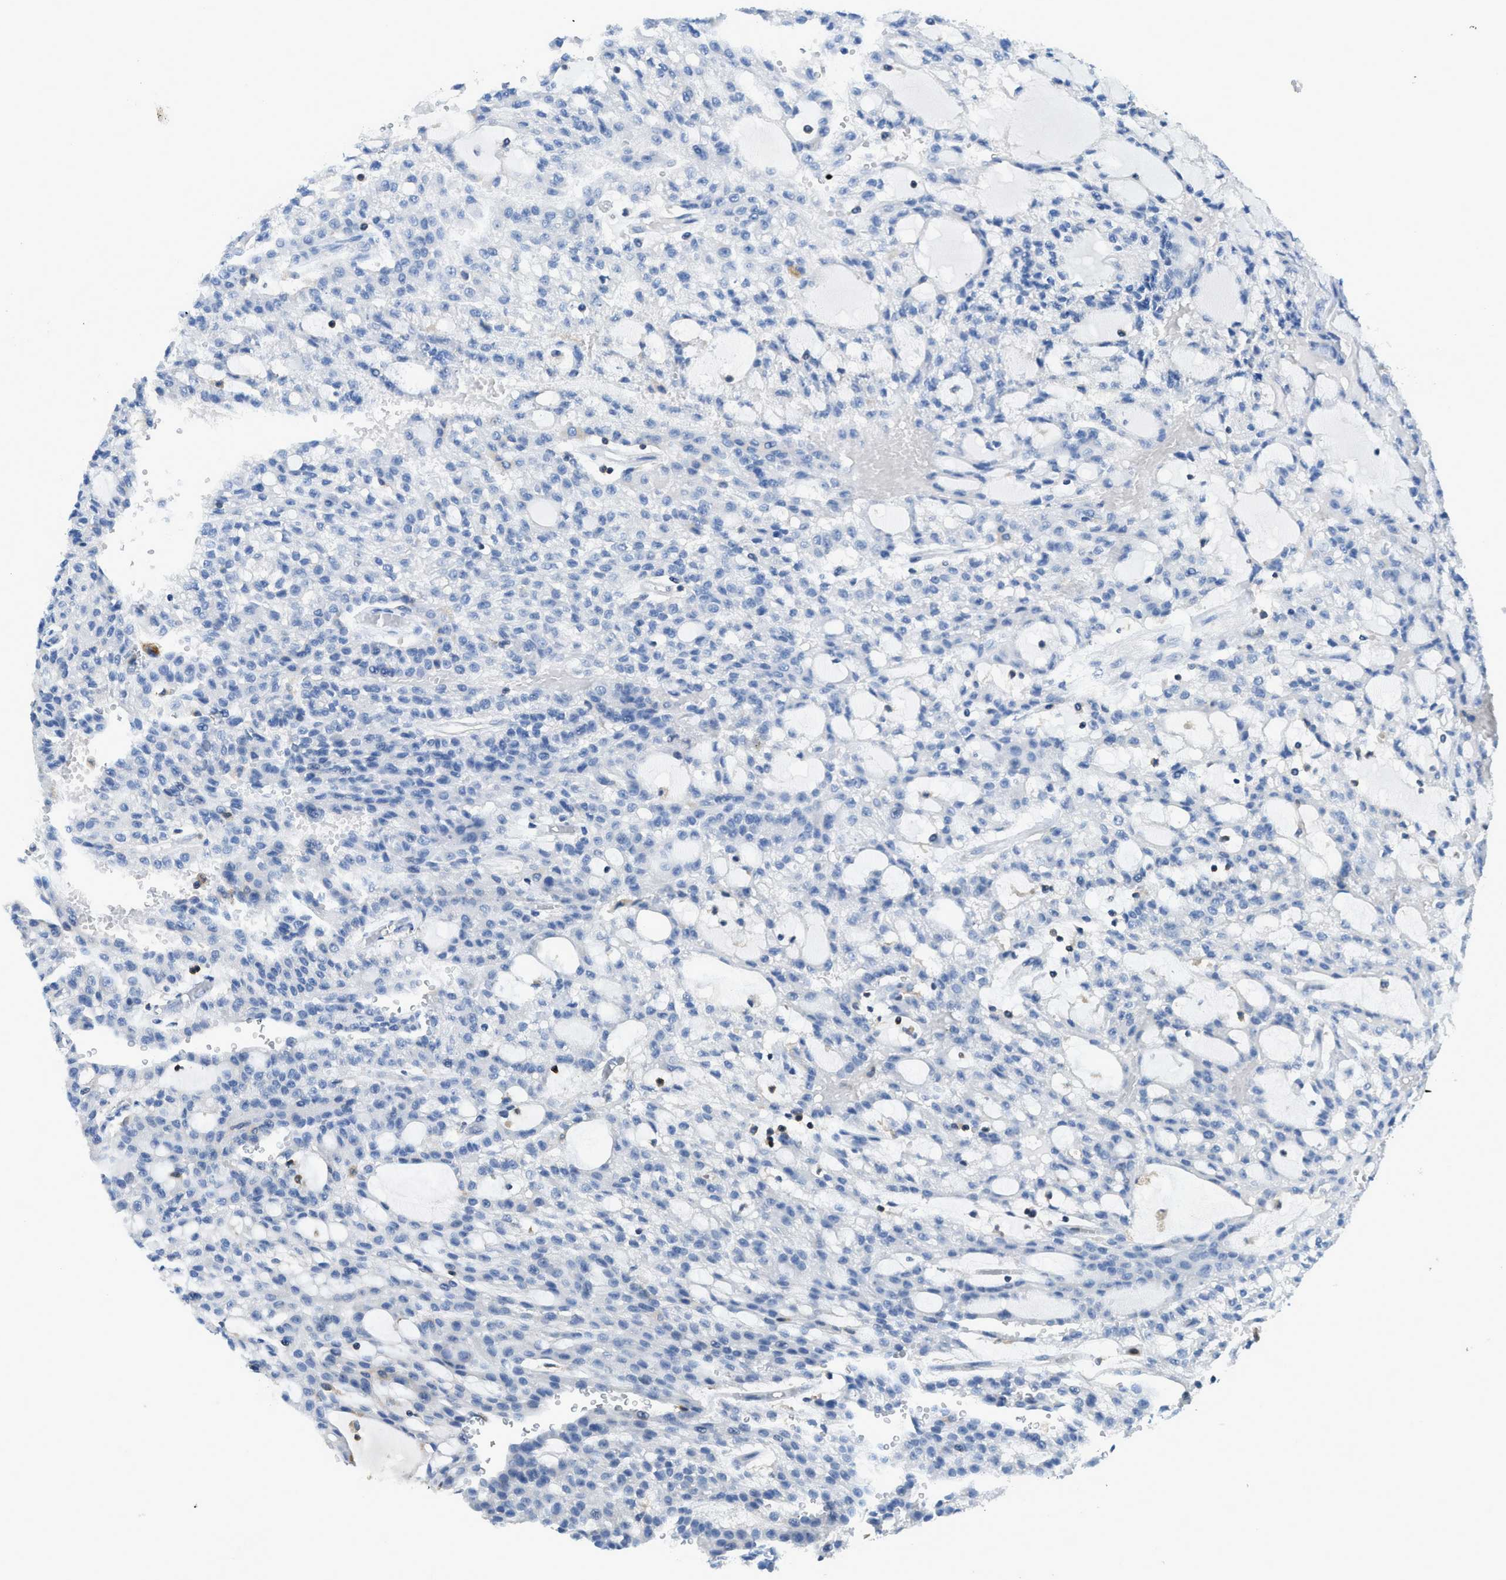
{"staining": {"intensity": "negative", "quantity": "none", "location": "none"}, "tissue": "renal cancer", "cell_type": "Tumor cells", "image_type": "cancer", "snomed": [{"axis": "morphology", "description": "Adenocarcinoma, NOS"}, {"axis": "topography", "description": "Kidney"}], "caption": "Immunohistochemistry histopathology image of human adenocarcinoma (renal) stained for a protein (brown), which exhibits no positivity in tumor cells. (DAB immunohistochemistry (IHC) visualized using brightfield microscopy, high magnification).", "gene": "FAM151A", "patient": {"sex": "male", "age": 63}}